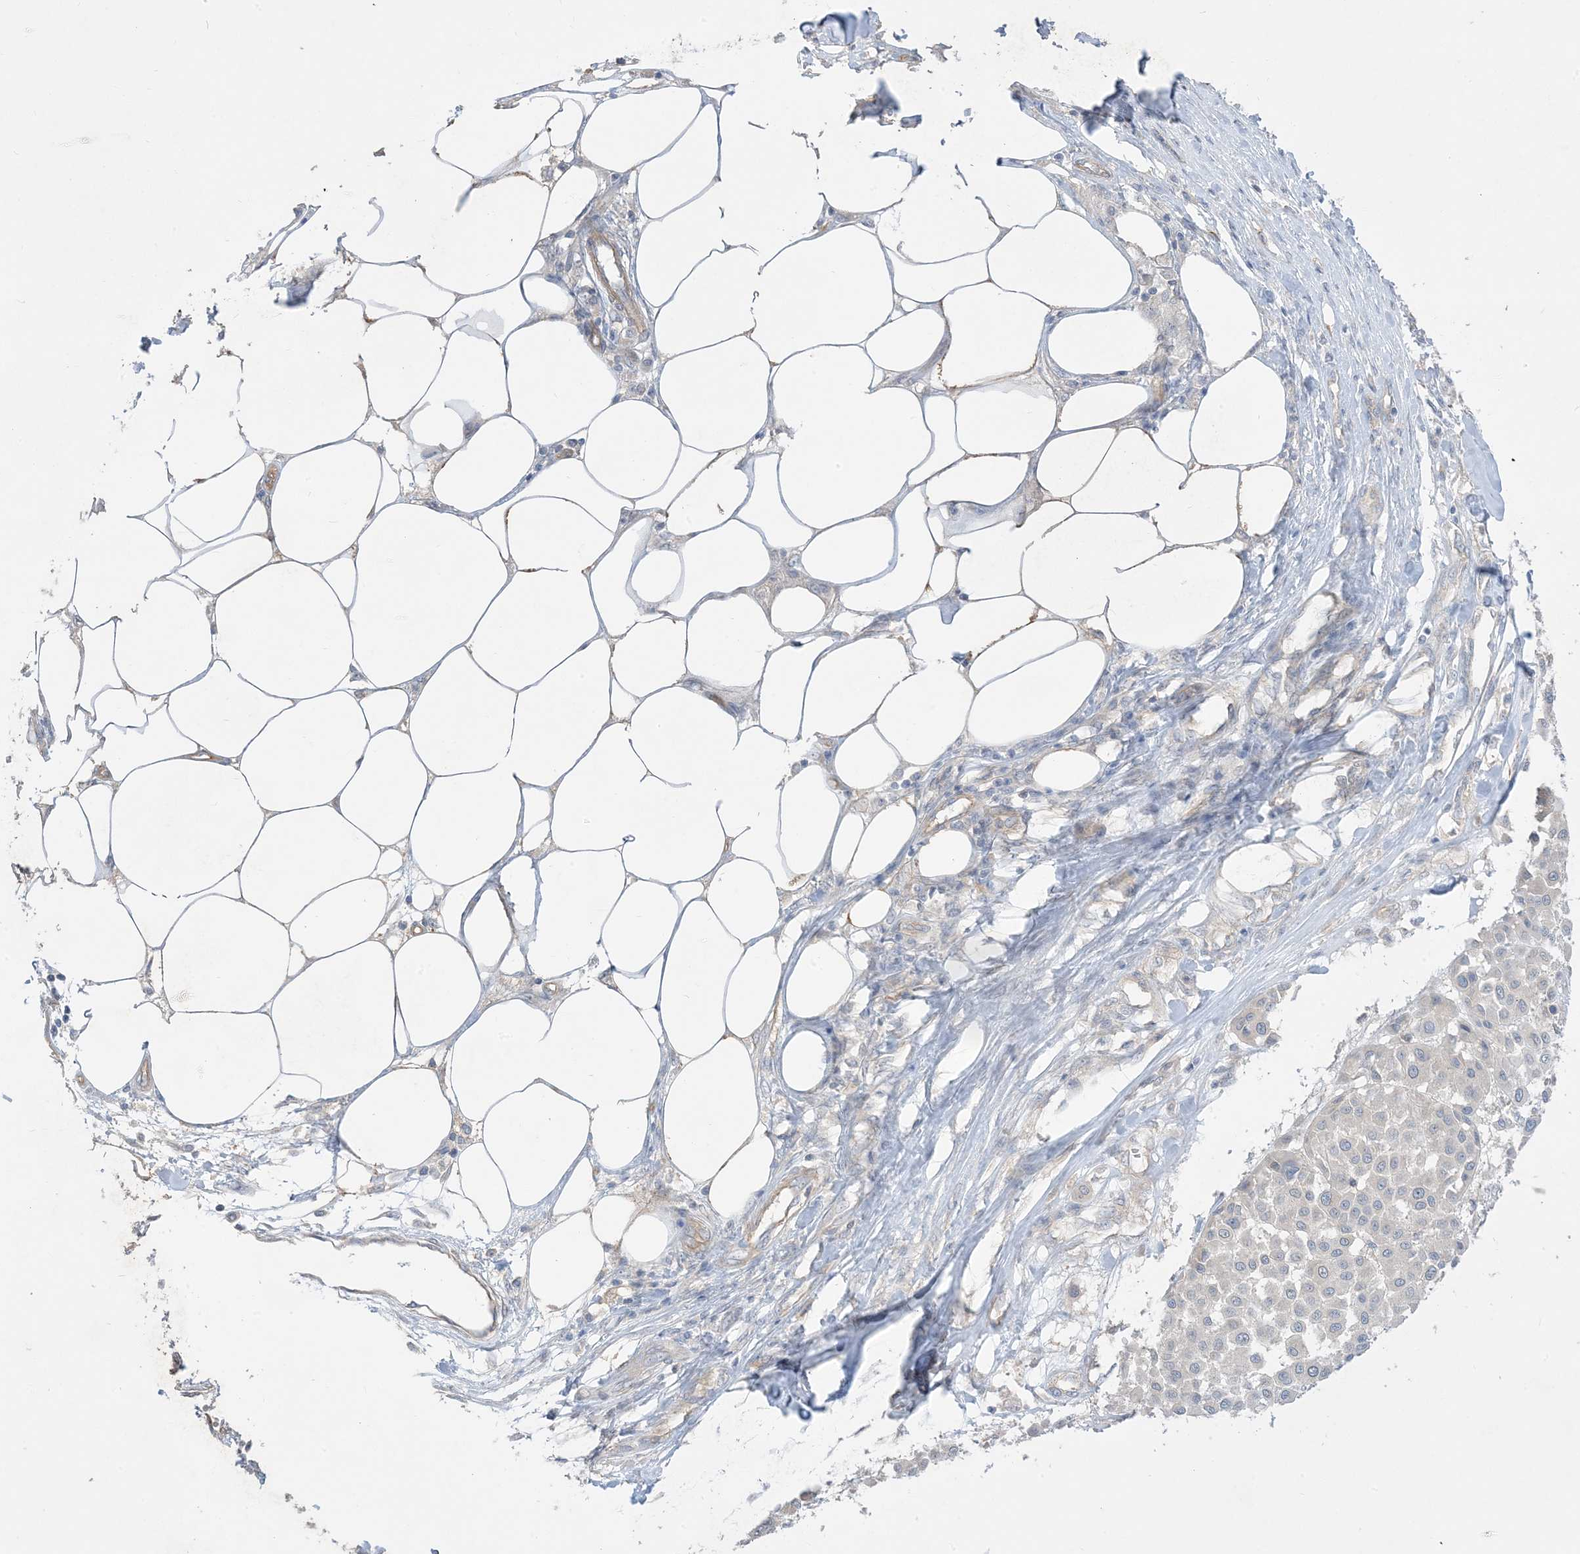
{"staining": {"intensity": "negative", "quantity": "none", "location": "none"}, "tissue": "melanoma", "cell_type": "Tumor cells", "image_type": "cancer", "snomed": [{"axis": "morphology", "description": "Malignant melanoma, Metastatic site"}, {"axis": "topography", "description": "Soft tissue"}], "caption": "An image of malignant melanoma (metastatic site) stained for a protein displays no brown staining in tumor cells. (DAB IHC visualized using brightfield microscopy, high magnification).", "gene": "ARHGEF9", "patient": {"sex": "male", "age": 41}}